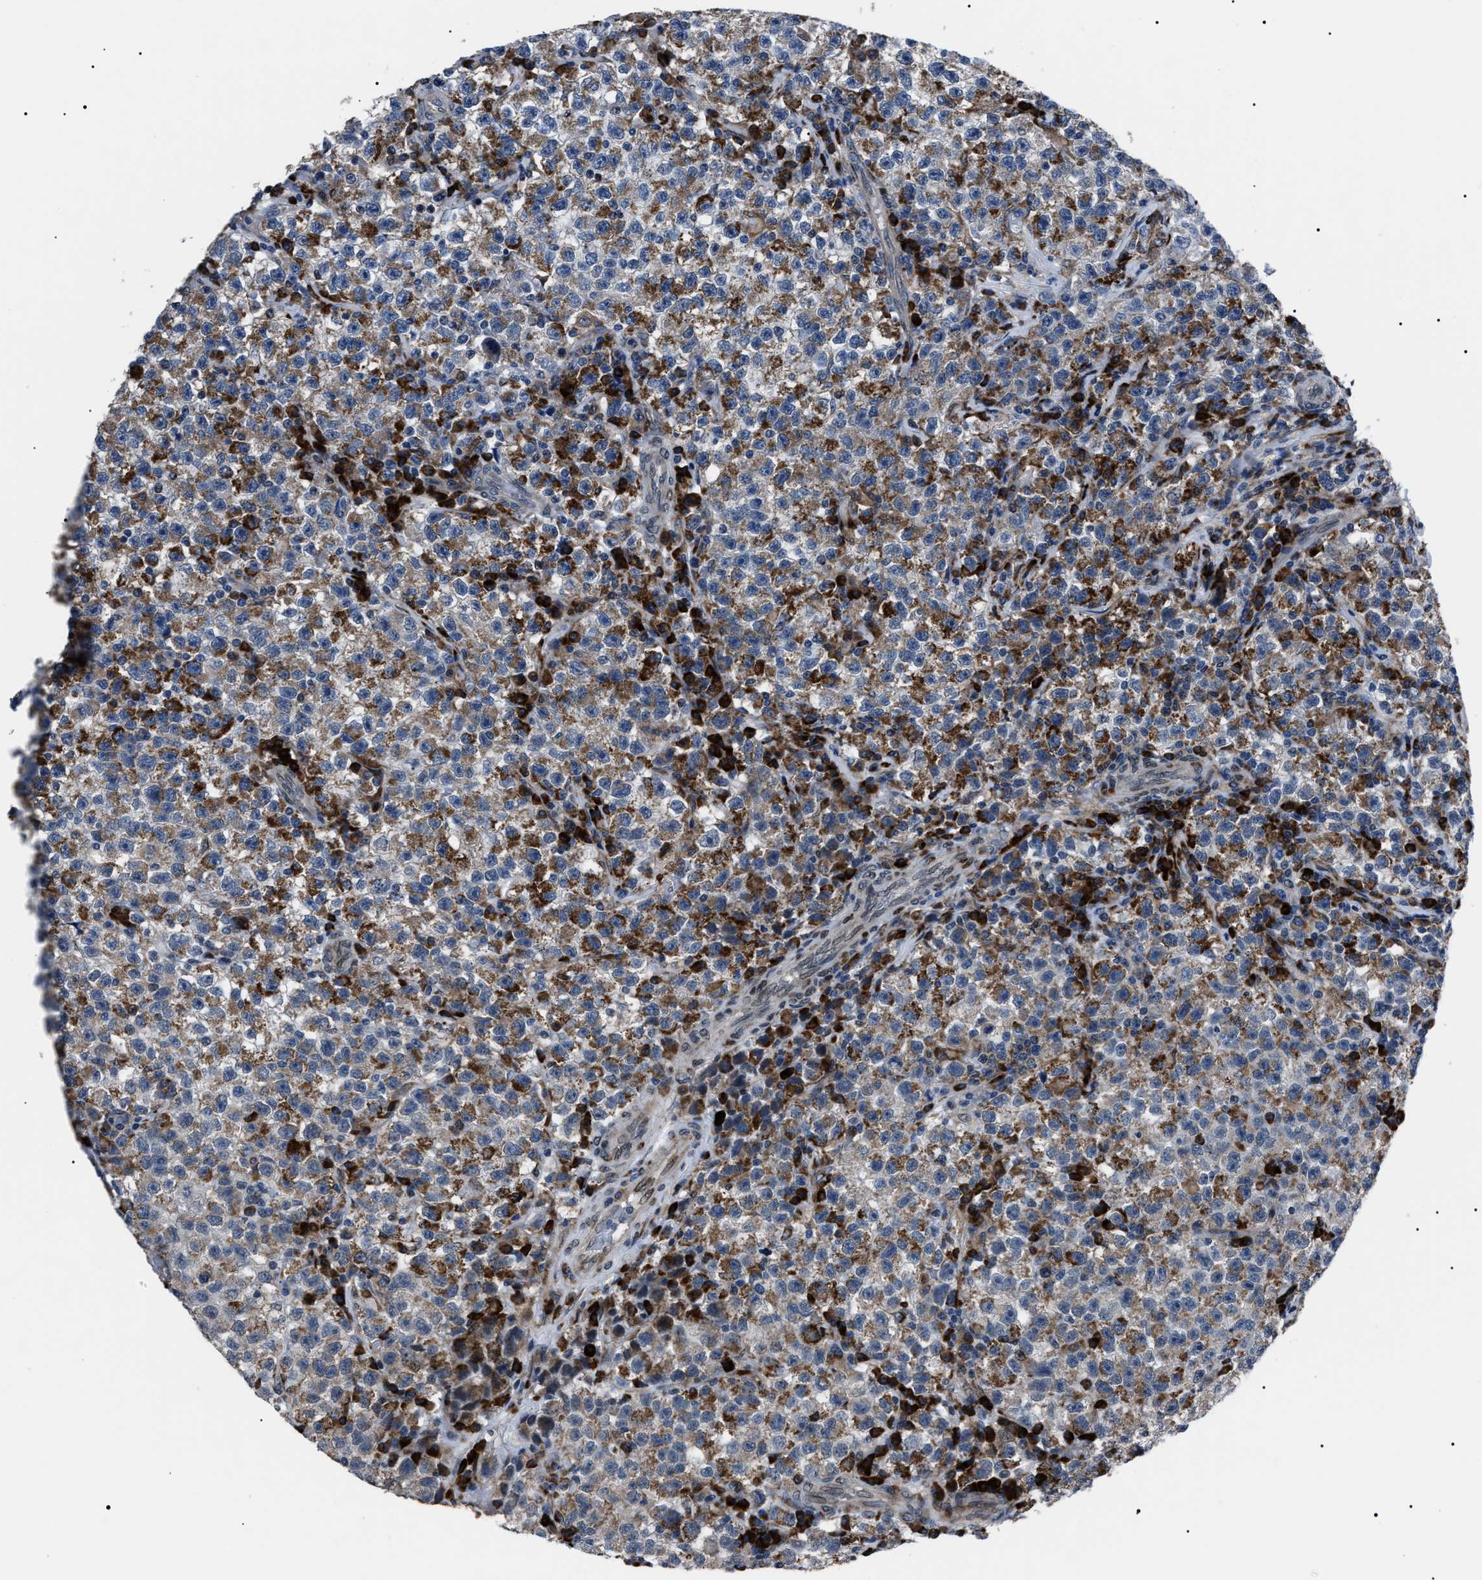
{"staining": {"intensity": "weak", "quantity": ">75%", "location": "cytoplasmic/membranous"}, "tissue": "testis cancer", "cell_type": "Tumor cells", "image_type": "cancer", "snomed": [{"axis": "morphology", "description": "Seminoma, NOS"}, {"axis": "topography", "description": "Testis"}], "caption": "Testis cancer stained with a protein marker demonstrates weak staining in tumor cells.", "gene": "LRRC14", "patient": {"sex": "male", "age": 22}}